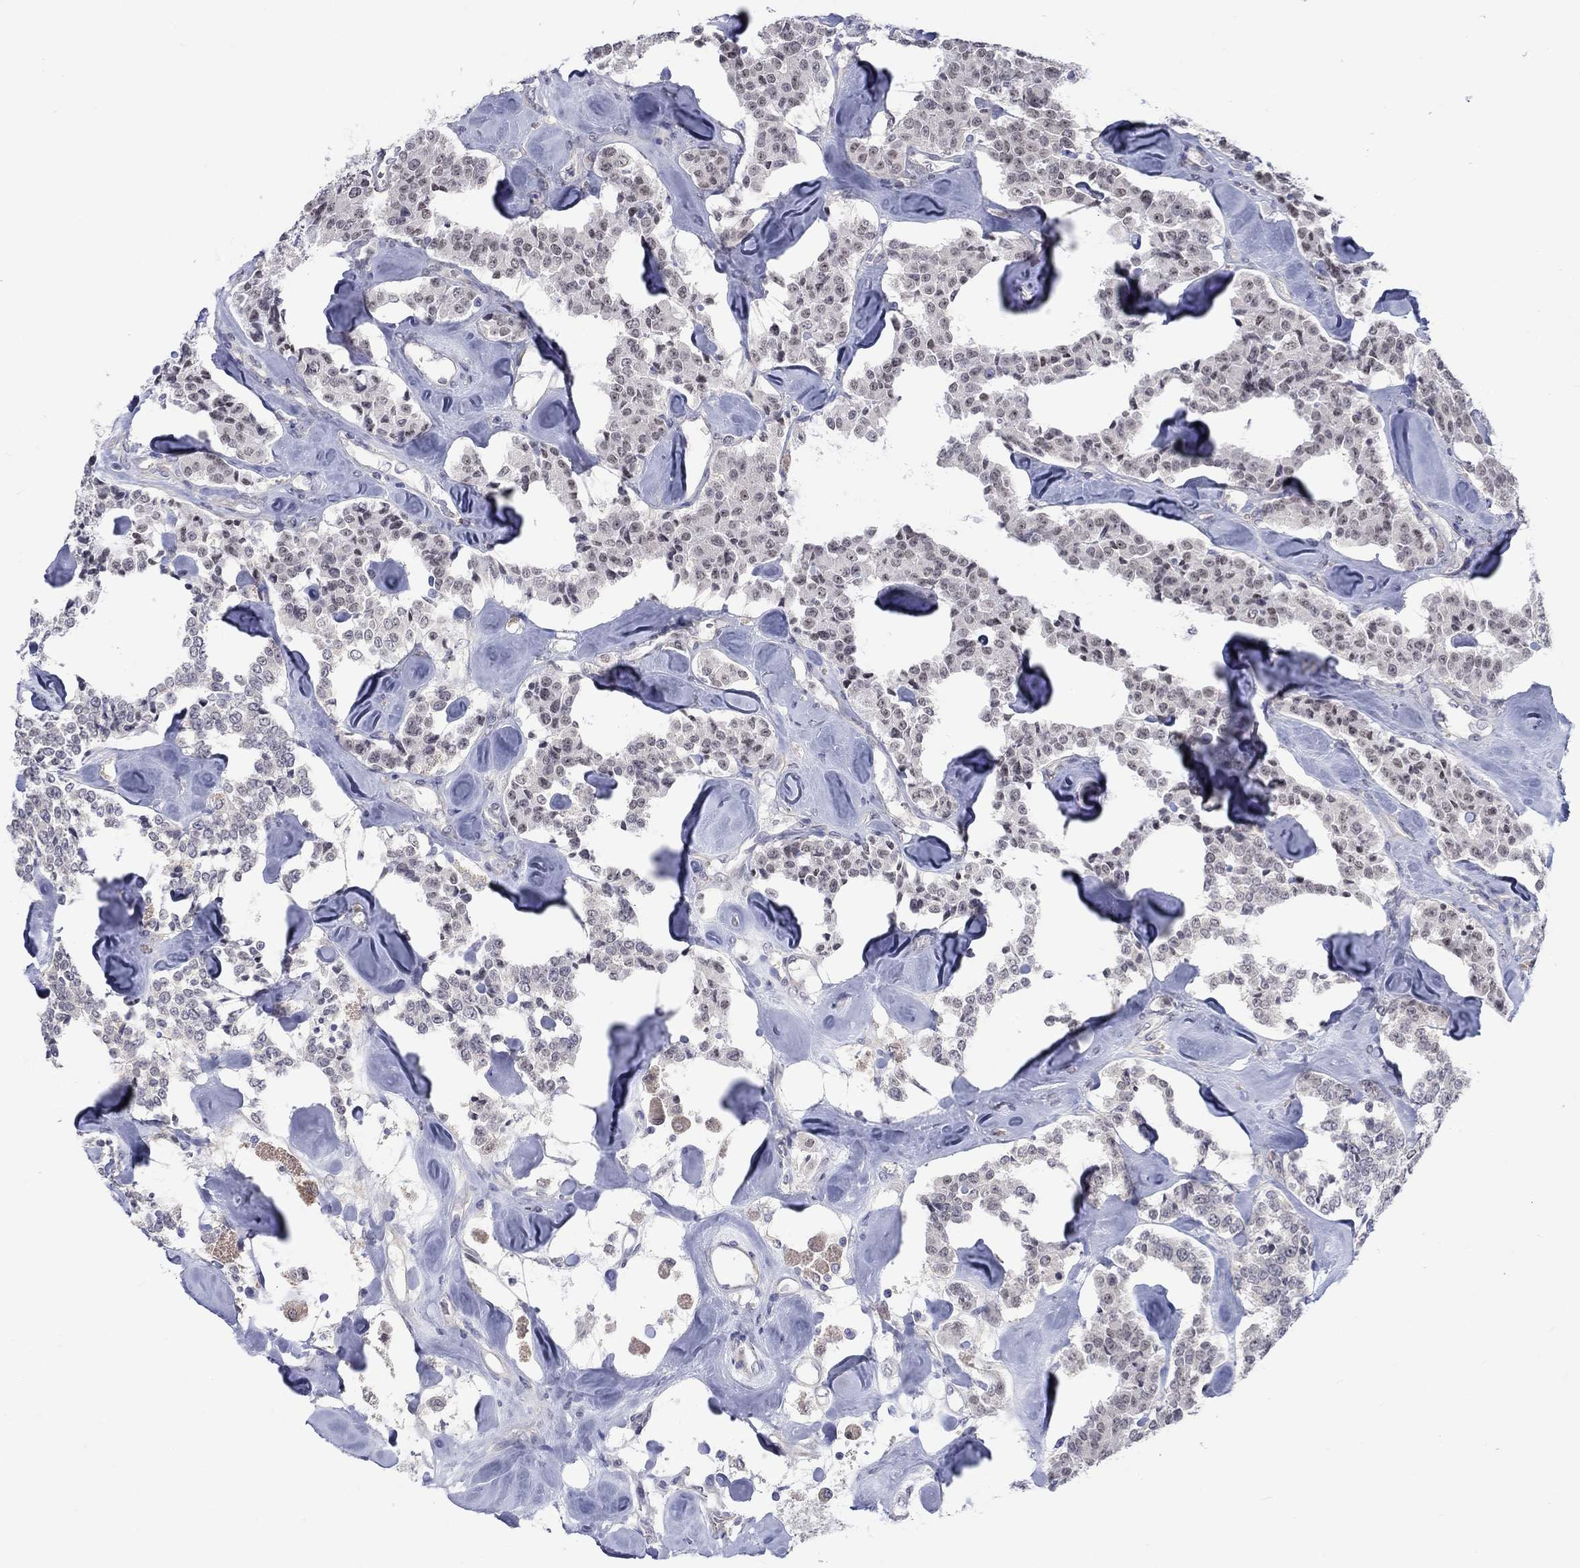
{"staining": {"intensity": "negative", "quantity": "none", "location": "none"}, "tissue": "carcinoid", "cell_type": "Tumor cells", "image_type": "cancer", "snomed": [{"axis": "morphology", "description": "Carcinoid, malignant, NOS"}, {"axis": "topography", "description": "Pancreas"}], "caption": "The histopathology image reveals no significant positivity in tumor cells of malignant carcinoid.", "gene": "EGFLAM", "patient": {"sex": "male", "age": 41}}